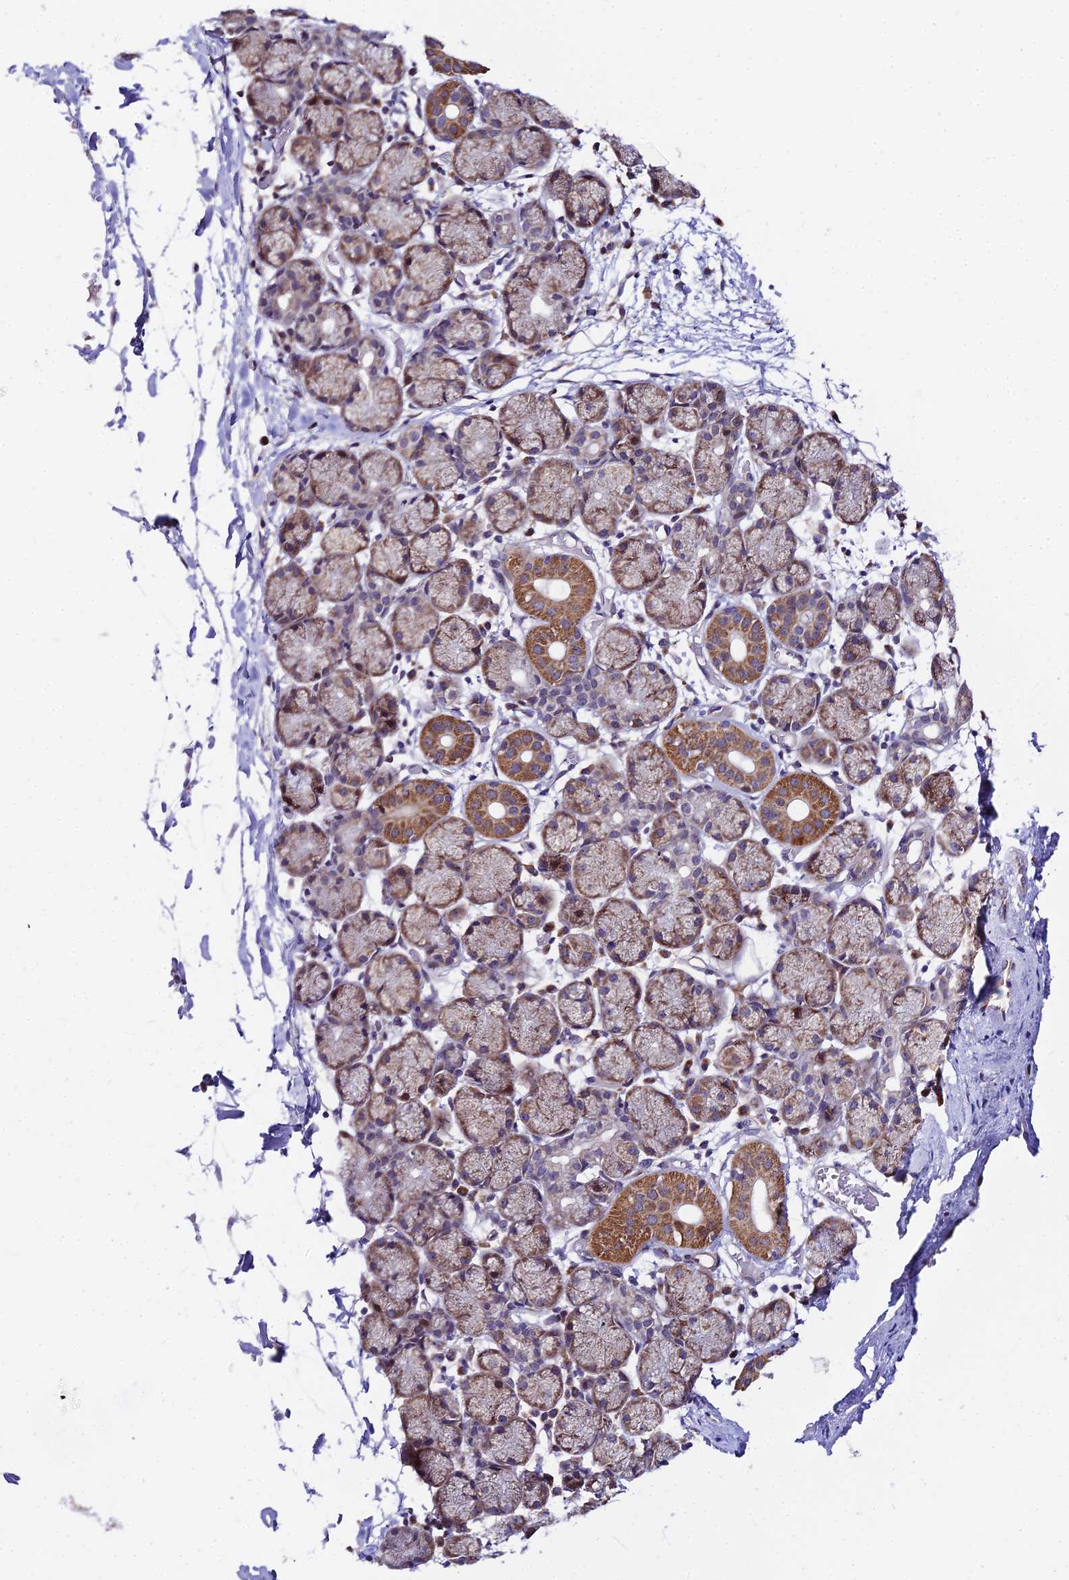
{"staining": {"intensity": "strong", "quantity": "<25%", "location": "cytoplasmic/membranous"}, "tissue": "salivary gland", "cell_type": "Glandular cells", "image_type": "normal", "snomed": [{"axis": "morphology", "description": "Normal tissue, NOS"}, {"axis": "topography", "description": "Salivary gland"}], "caption": "Immunohistochemical staining of benign human salivary gland shows <25% levels of strong cytoplasmic/membranous protein expression in about <25% of glandular cells.", "gene": "ATP5PB", "patient": {"sex": "female", "age": 24}}